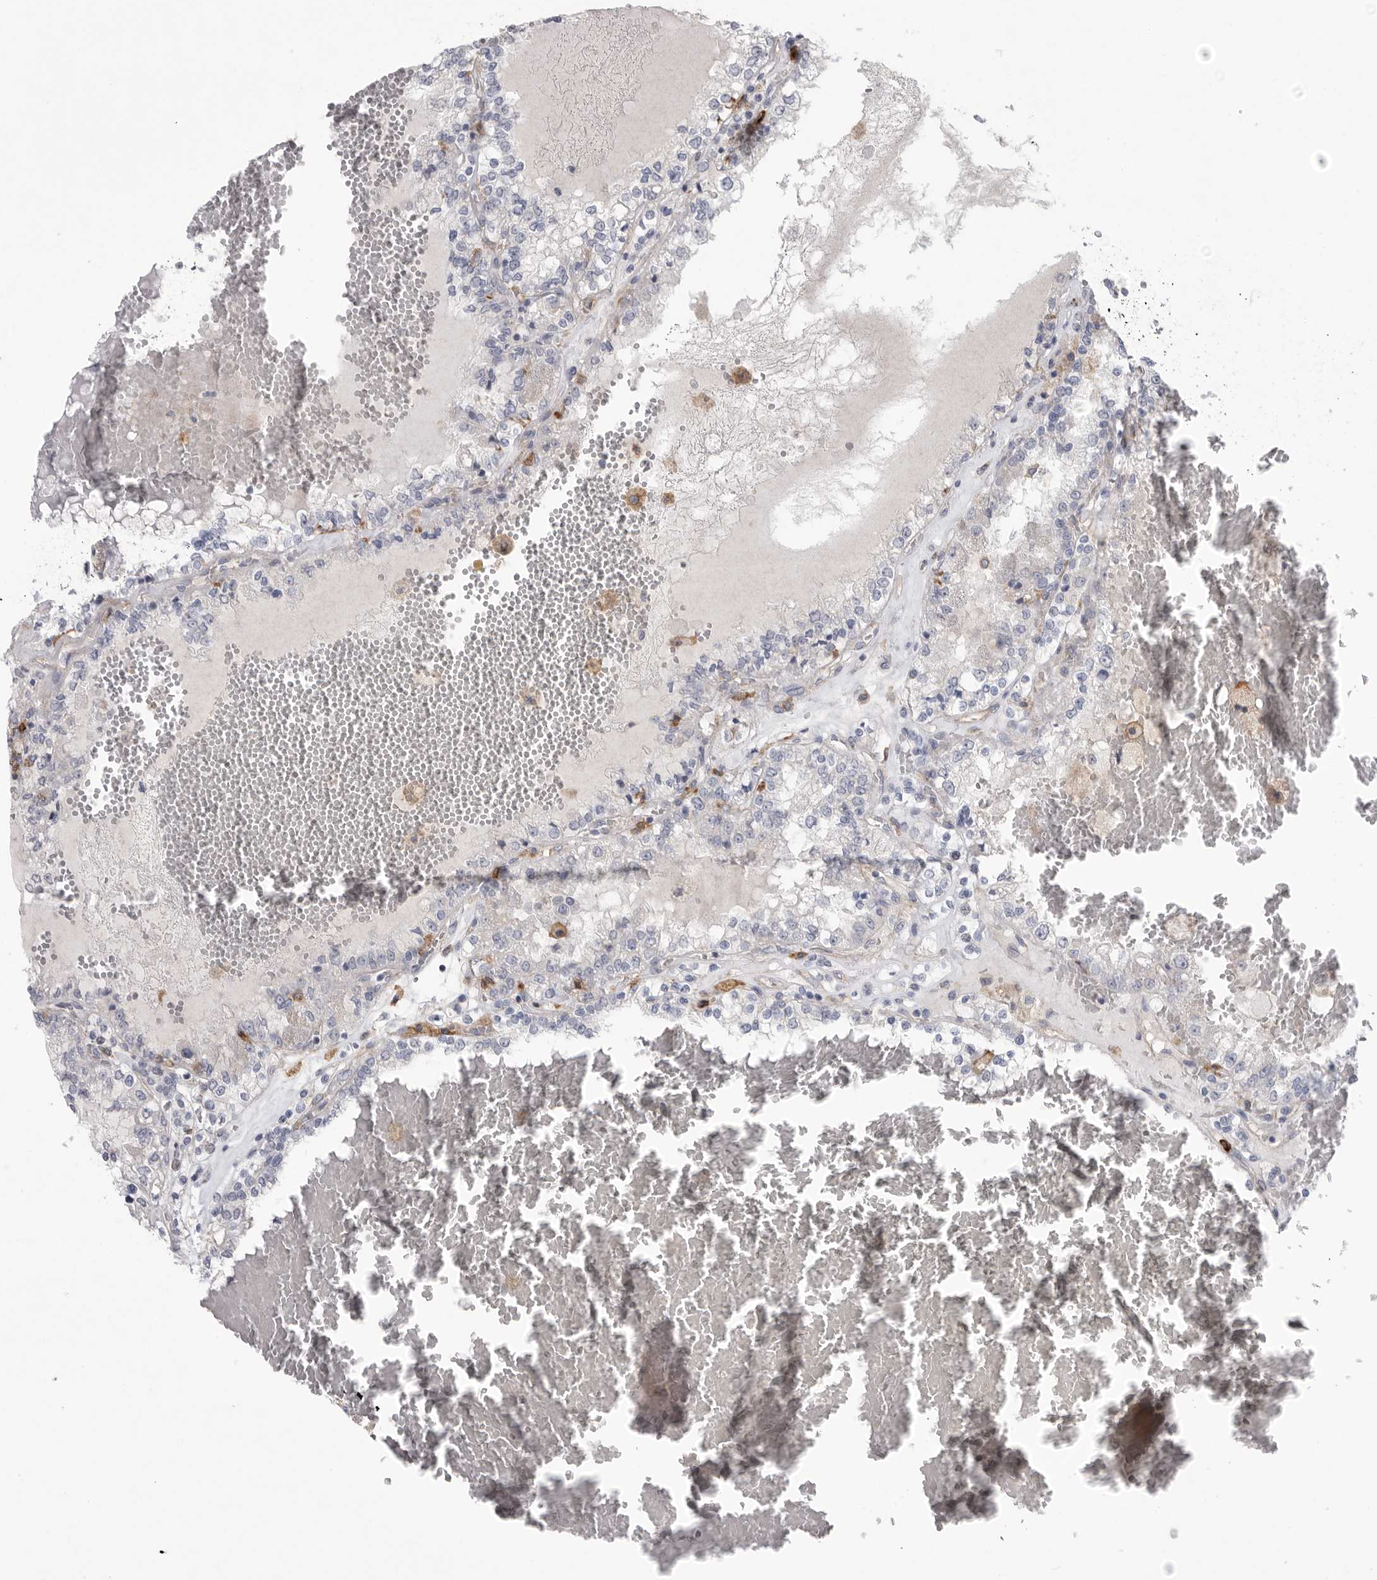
{"staining": {"intensity": "negative", "quantity": "none", "location": "none"}, "tissue": "renal cancer", "cell_type": "Tumor cells", "image_type": "cancer", "snomed": [{"axis": "morphology", "description": "Adenocarcinoma, NOS"}, {"axis": "topography", "description": "Kidney"}], "caption": "This is an immunohistochemistry micrograph of renal cancer (adenocarcinoma). There is no positivity in tumor cells.", "gene": "SIGLEC10", "patient": {"sex": "female", "age": 56}}